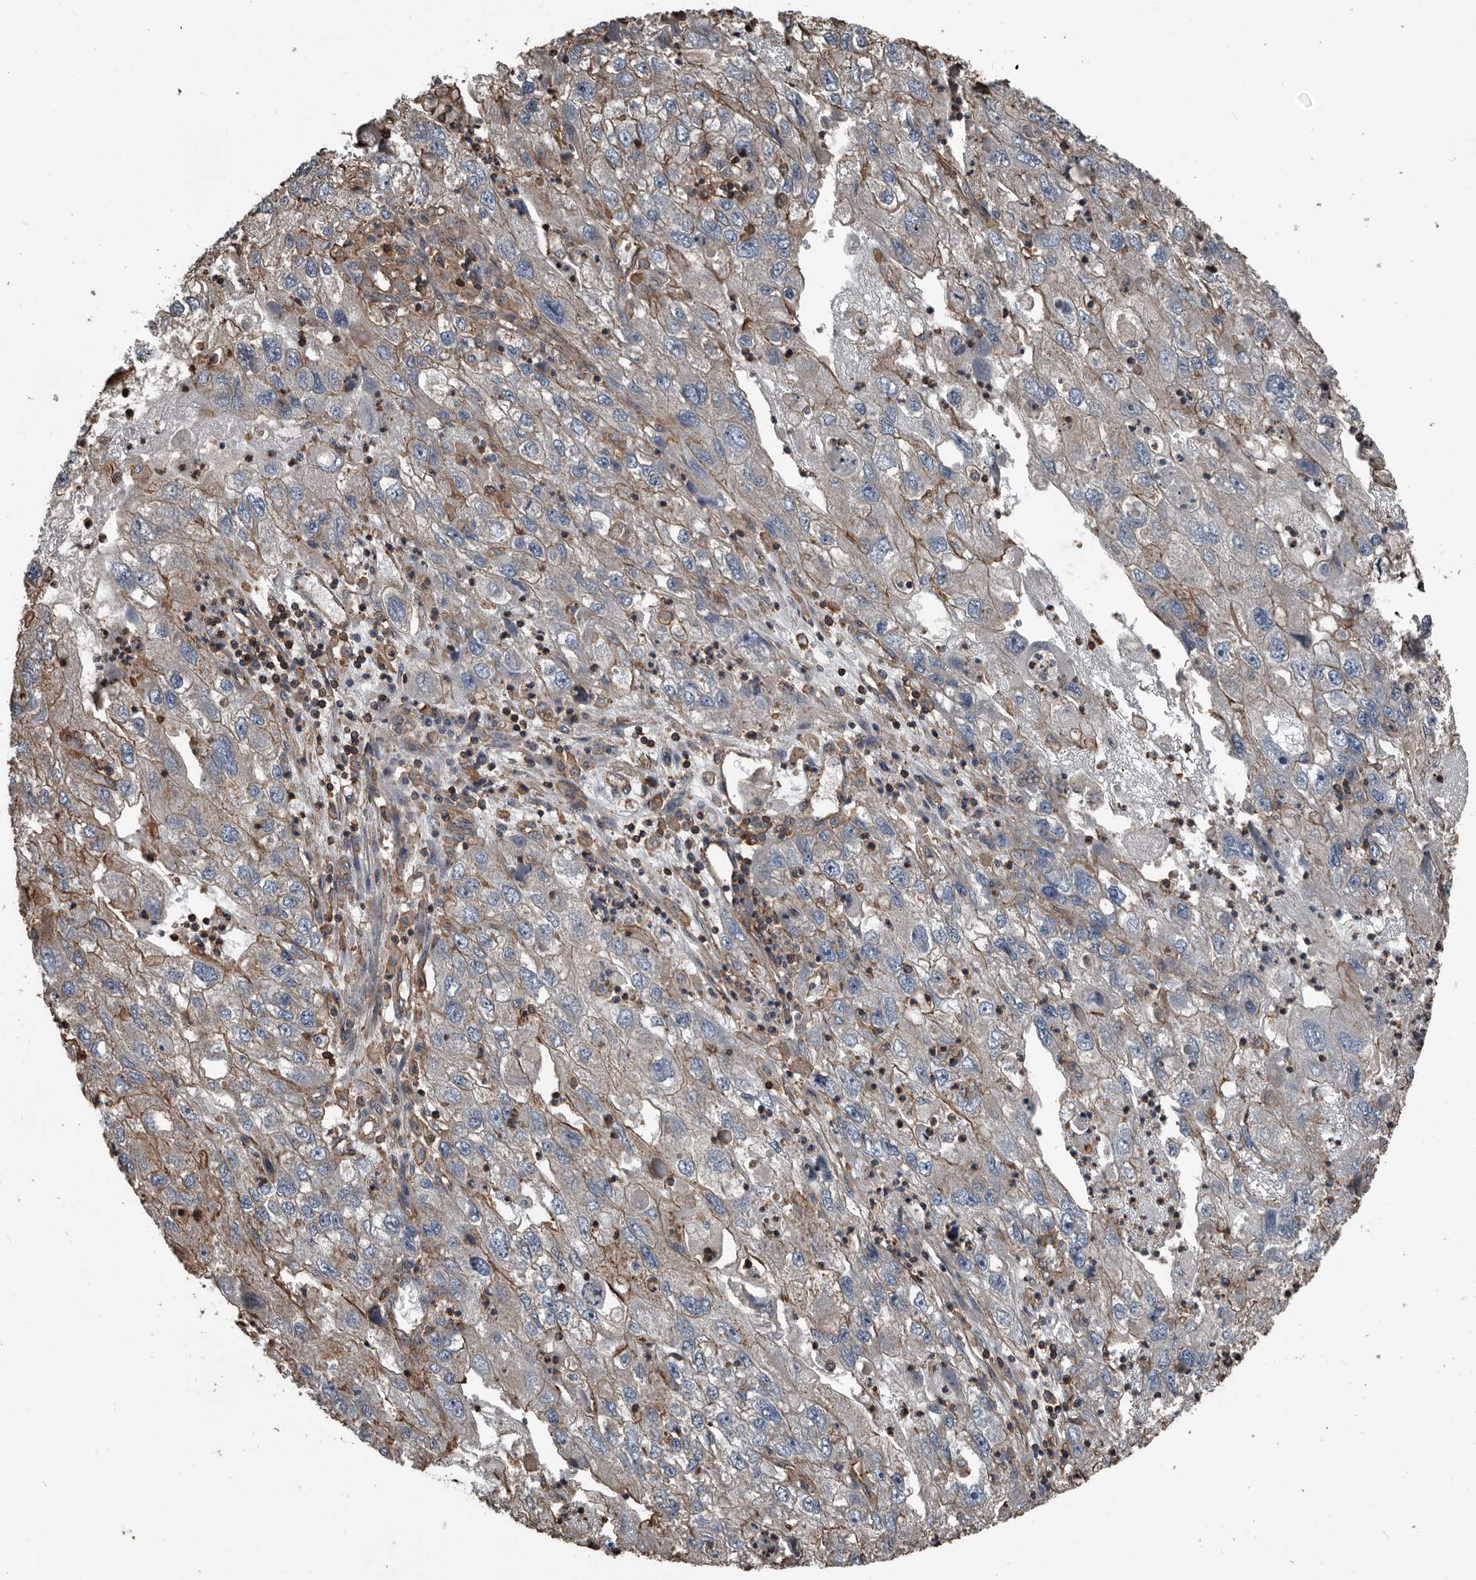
{"staining": {"intensity": "moderate", "quantity": "<25%", "location": "cytoplasmic/membranous"}, "tissue": "endometrial cancer", "cell_type": "Tumor cells", "image_type": "cancer", "snomed": [{"axis": "morphology", "description": "Adenocarcinoma, NOS"}, {"axis": "topography", "description": "Endometrium"}], "caption": "An immunohistochemistry image of neoplastic tissue is shown. Protein staining in brown highlights moderate cytoplasmic/membranous positivity in endometrial adenocarcinoma within tumor cells.", "gene": "DENND6B", "patient": {"sex": "female", "age": 49}}